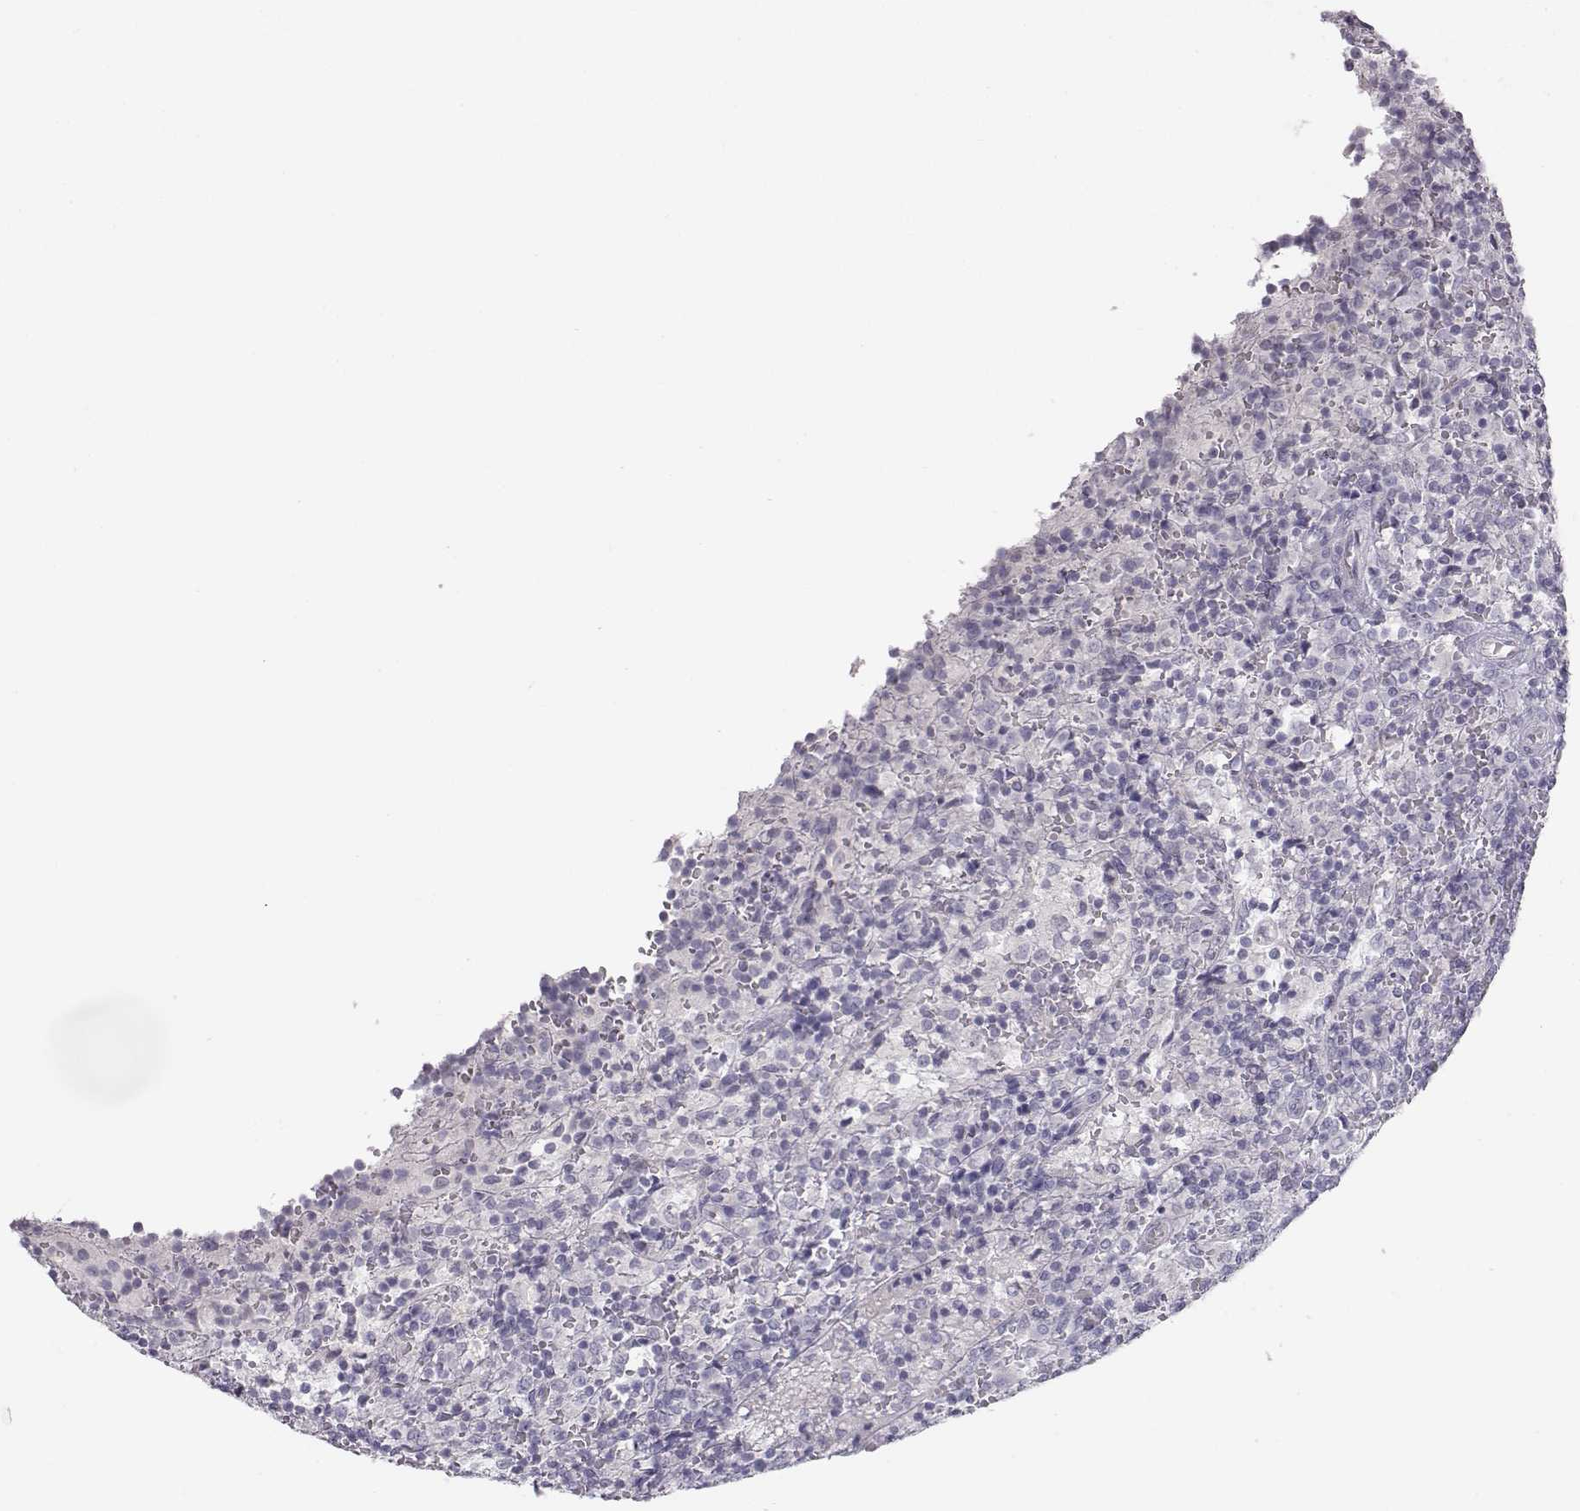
{"staining": {"intensity": "negative", "quantity": "none", "location": "none"}, "tissue": "lymphoma", "cell_type": "Tumor cells", "image_type": "cancer", "snomed": [{"axis": "morphology", "description": "Malignant lymphoma, non-Hodgkin's type, Low grade"}, {"axis": "topography", "description": "Spleen"}], "caption": "Immunohistochemistry (IHC) image of neoplastic tissue: human low-grade malignant lymphoma, non-Hodgkin's type stained with DAB (3,3'-diaminobenzidine) shows no significant protein staining in tumor cells. (Brightfield microscopy of DAB (3,3'-diaminobenzidine) immunohistochemistry (IHC) at high magnification).", "gene": "MYCBPAP", "patient": {"sex": "male", "age": 62}}